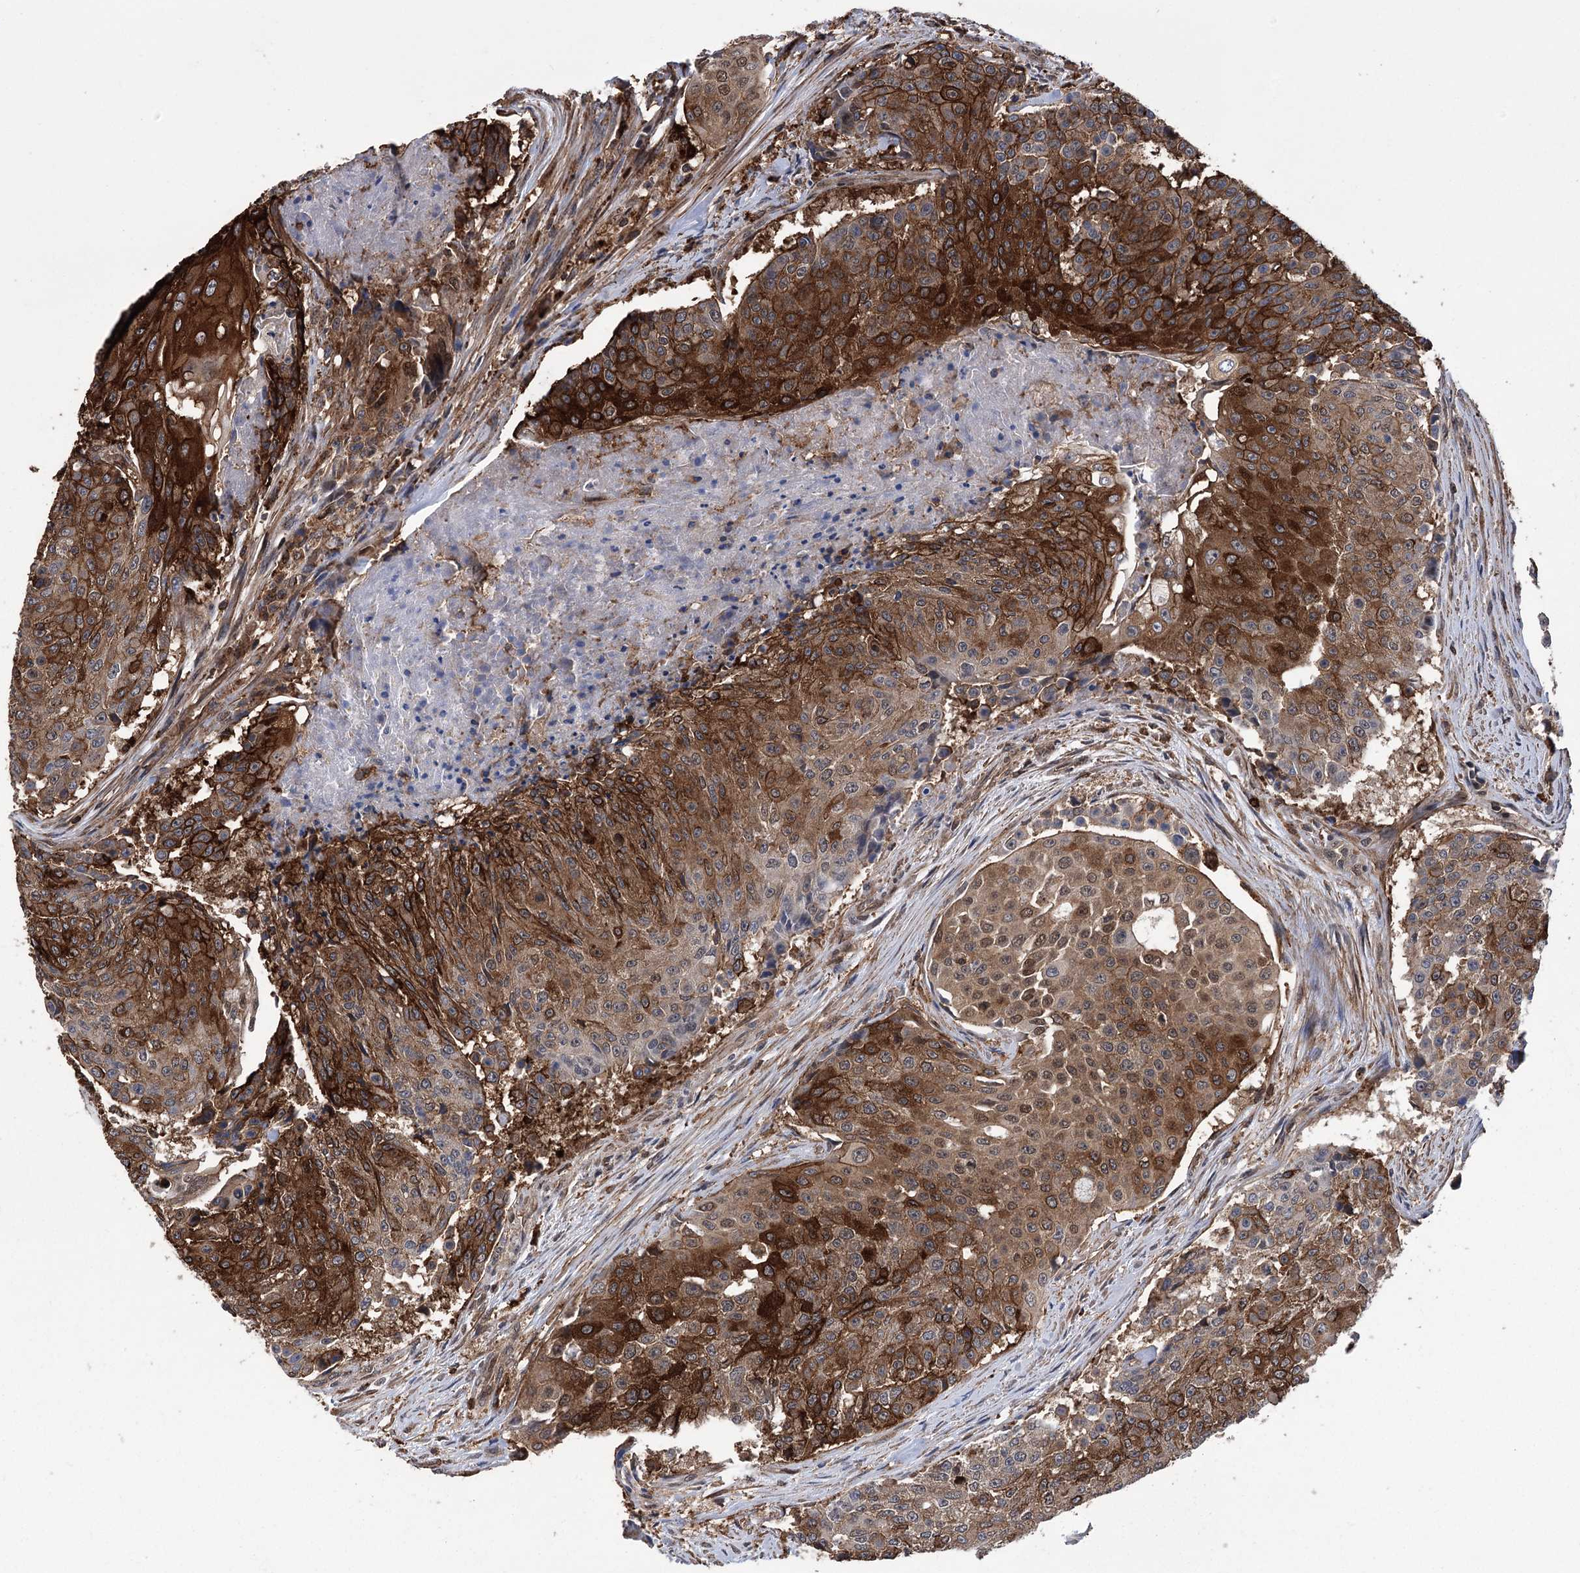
{"staining": {"intensity": "strong", "quantity": ">75%", "location": "cytoplasmic/membranous"}, "tissue": "urothelial cancer", "cell_type": "Tumor cells", "image_type": "cancer", "snomed": [{"axis": "morphology", "description": "Urothelial carcinoma, High grade"}, {"axis": "topography", "description": "Urinary bladder"}], "caption": "Strong cytoplasmic/membranous staining for a protein is identified in approximately >75% of tumor cells of urothelial cancer using IHC.", "gene": "DPP3", "patient": {"sex": "female", "age": 63}}